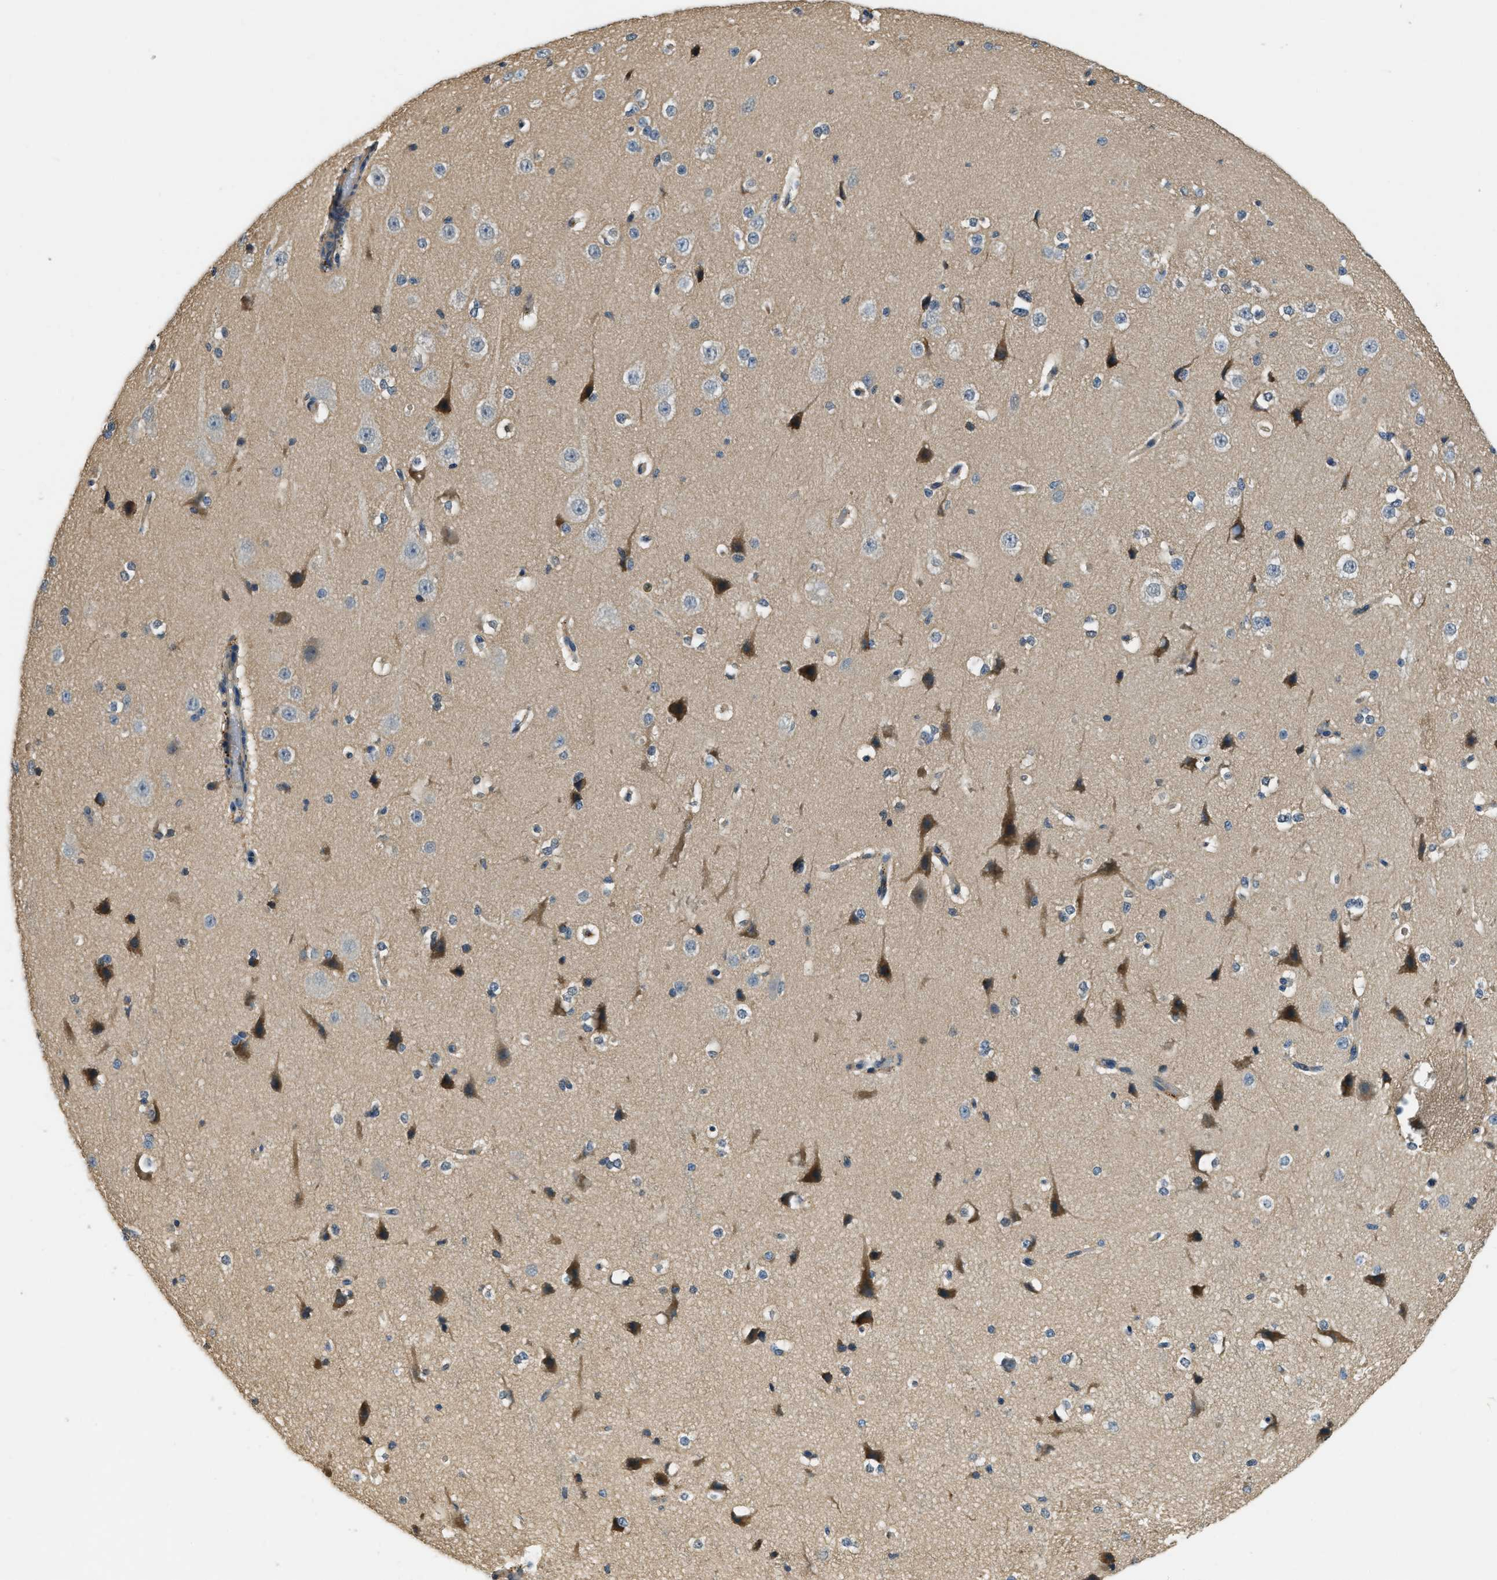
{"staining": {"intensity": "negative", "quantity": "none", "location": "none"}, "tissue": "cerebral cortex", "cell_type": "Endothelial cells", "image_type": "normal", "snomed": [{"axis": "morphology", "description": "Normal tissue, NOS"}, {"axis": "morphology", "description": "Developmental malformation"}, {"axis": "topography", "description": "Cerebral cortex"}], "caption": "Immunohistochemistry (IHC) photomicrograph of unremarkable cerebral cortex: cerebral cortex stained with DAB (3,3'-diaminobenzidine) shows no significant protein staining in endothelial cells.", "gene": "CFLAR", "patient": {"sex": "female", "age": 30}}